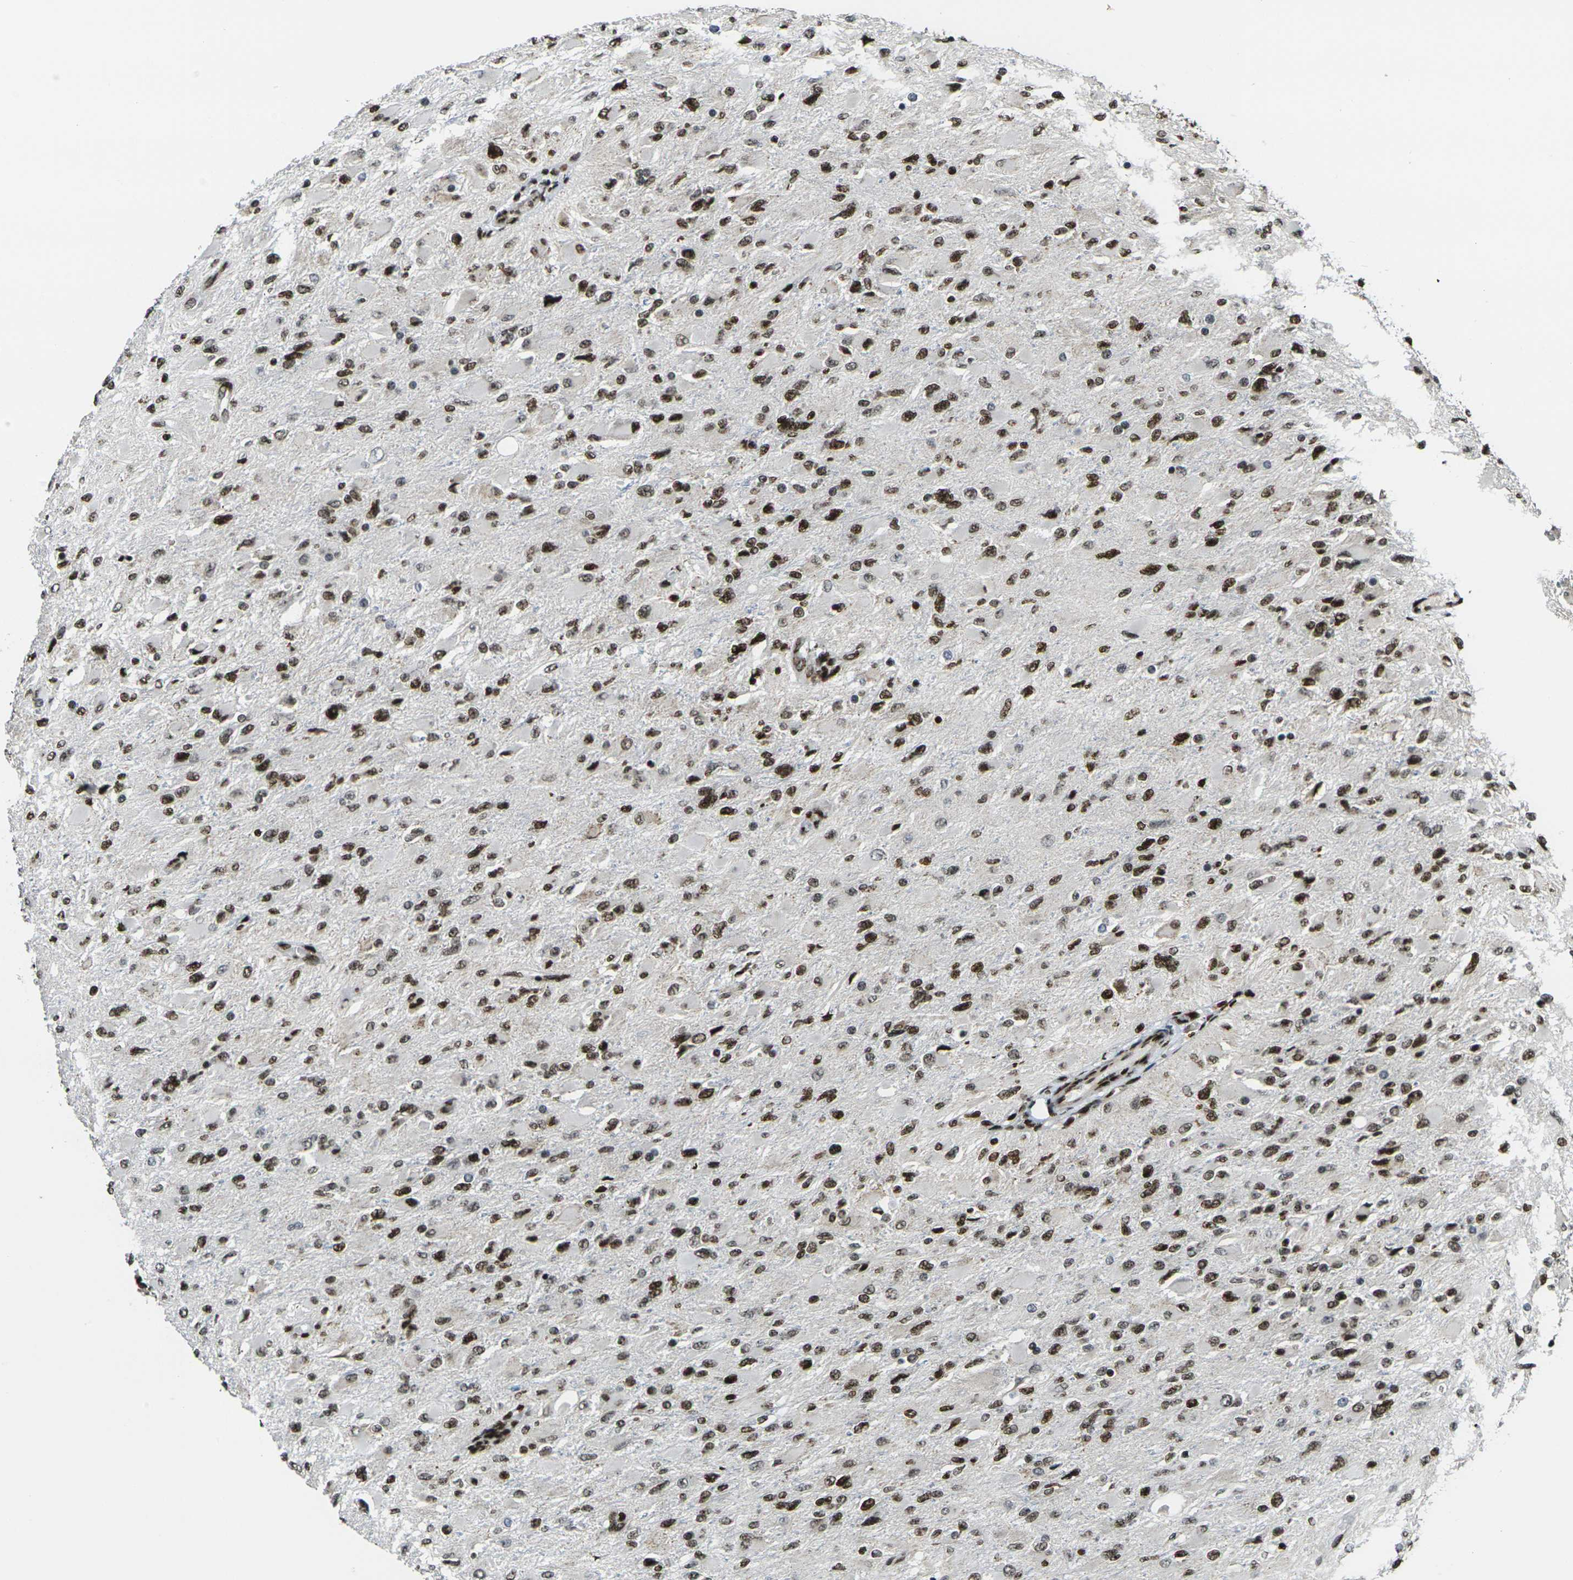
{"staining": {"intensity": "strong", "quantity": ">75%", "location": "nuclear"}, "tissue": "glioma", "cell_type": "Tumor cells", "image_type": "cancer", "snomed": [{"axis": "morphology", "description": "Glioma, malignant, High grade"}, {"axis": "topography", "description": "Cerebral cortex"}], "caption": "Glioma stained with DAB immunohistochemistry (IHC) displays high levels of strong nuclear expression in about >75% of tumor cells.", "gene": "H1-10", "patient": {"sex": "female", "age": 36}}